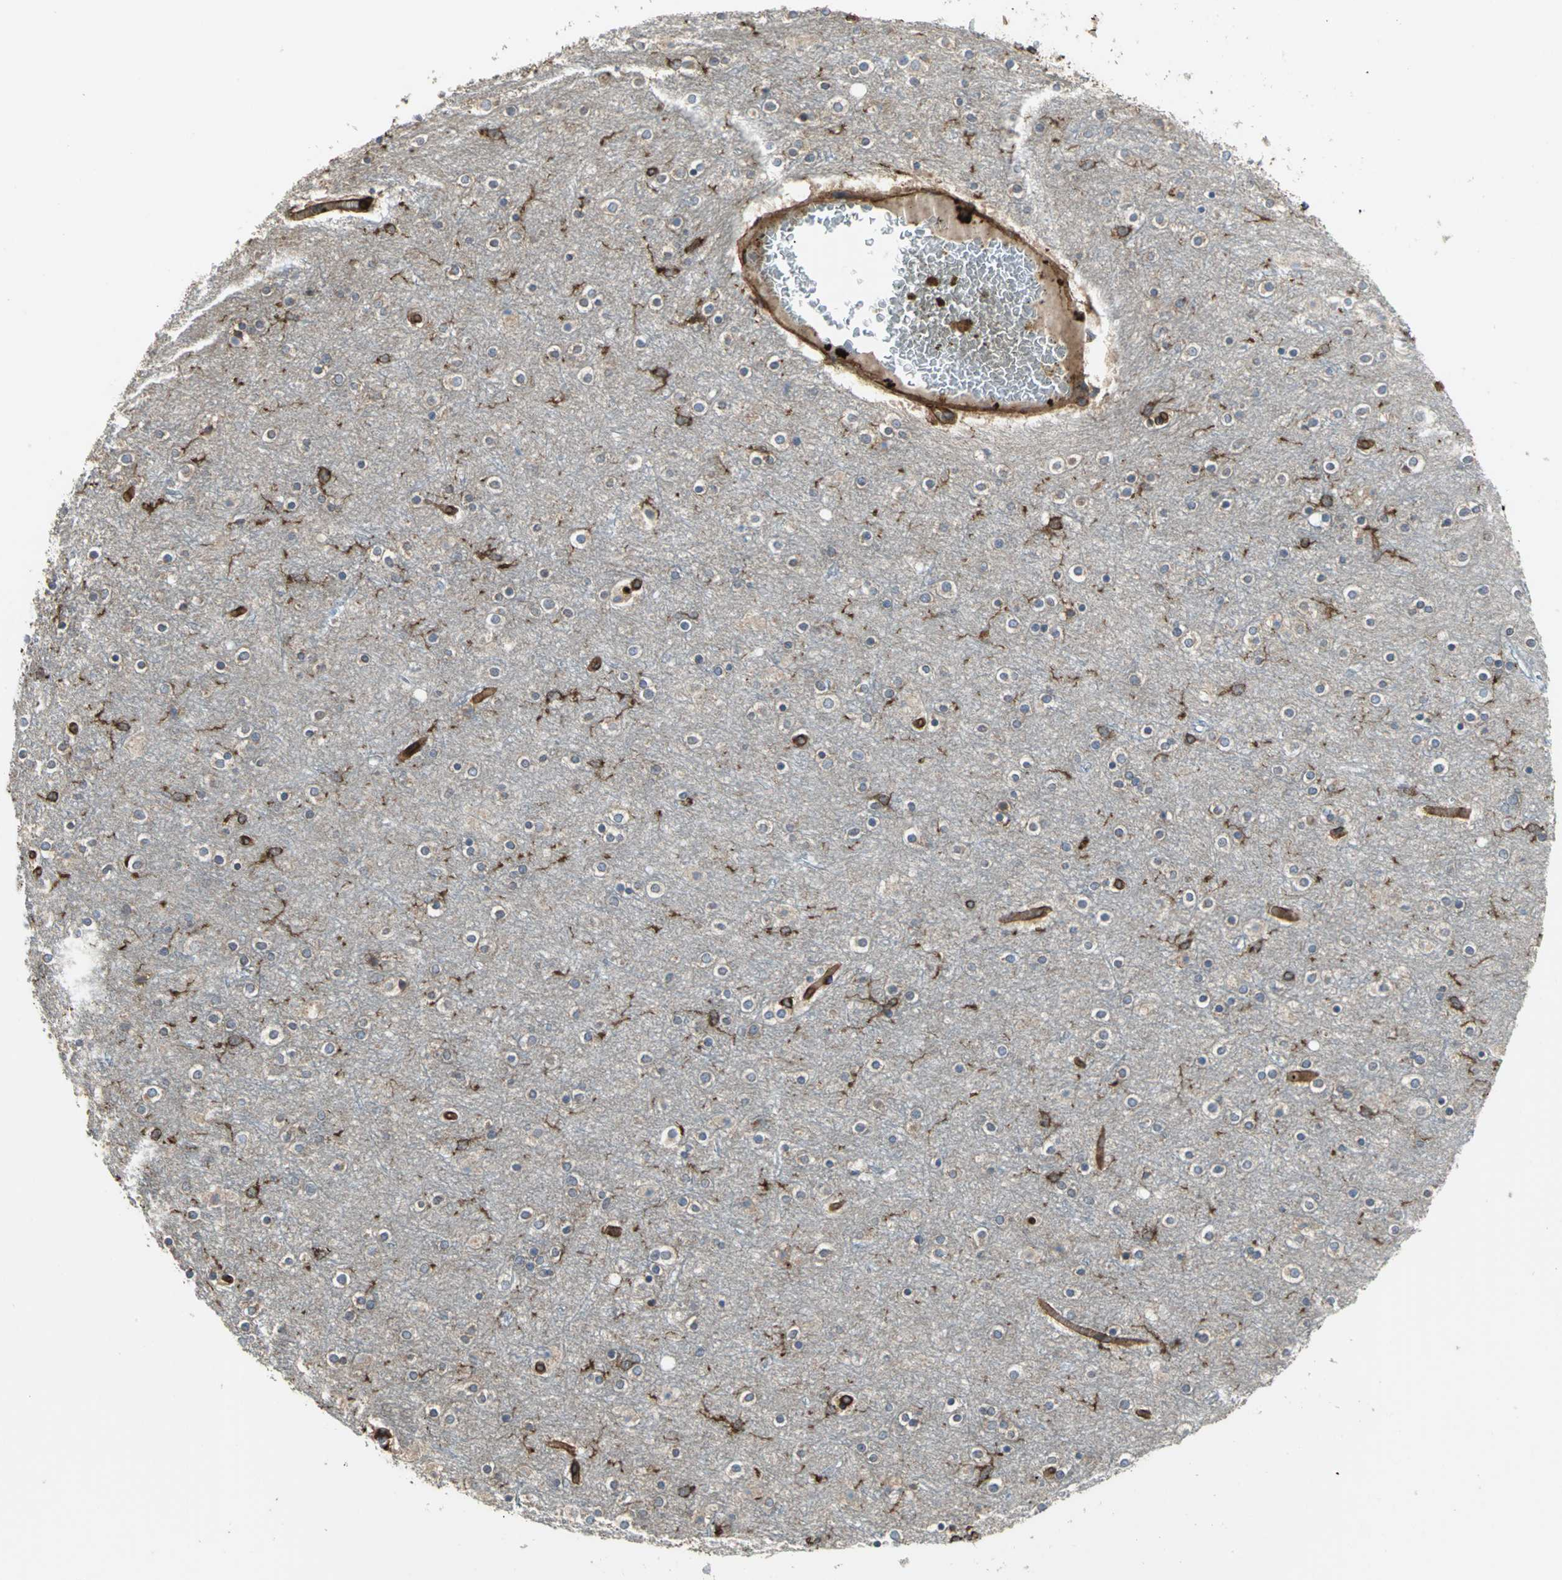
{"staining": {"intensity": "moderate", "quantity": ">75%", "location": "cytoplasmic/membranous"}, "tissue": "cerebral cortex", "cell_type": "Endothelial cells", "image_type": "normal", "snomed": [{"axis": "morphology", "description": "Normal tissue, NOS"}, {"axis": "topography", "description": "Cerebral cortex"}], "caption": "Moderate cytoplasmic/membranous expression is seen in approximately >75% of endothelial cells in unremarkable cerebral cortex.", "gene": "TLN1", "patient": {"sex": "female", "age": 54}}